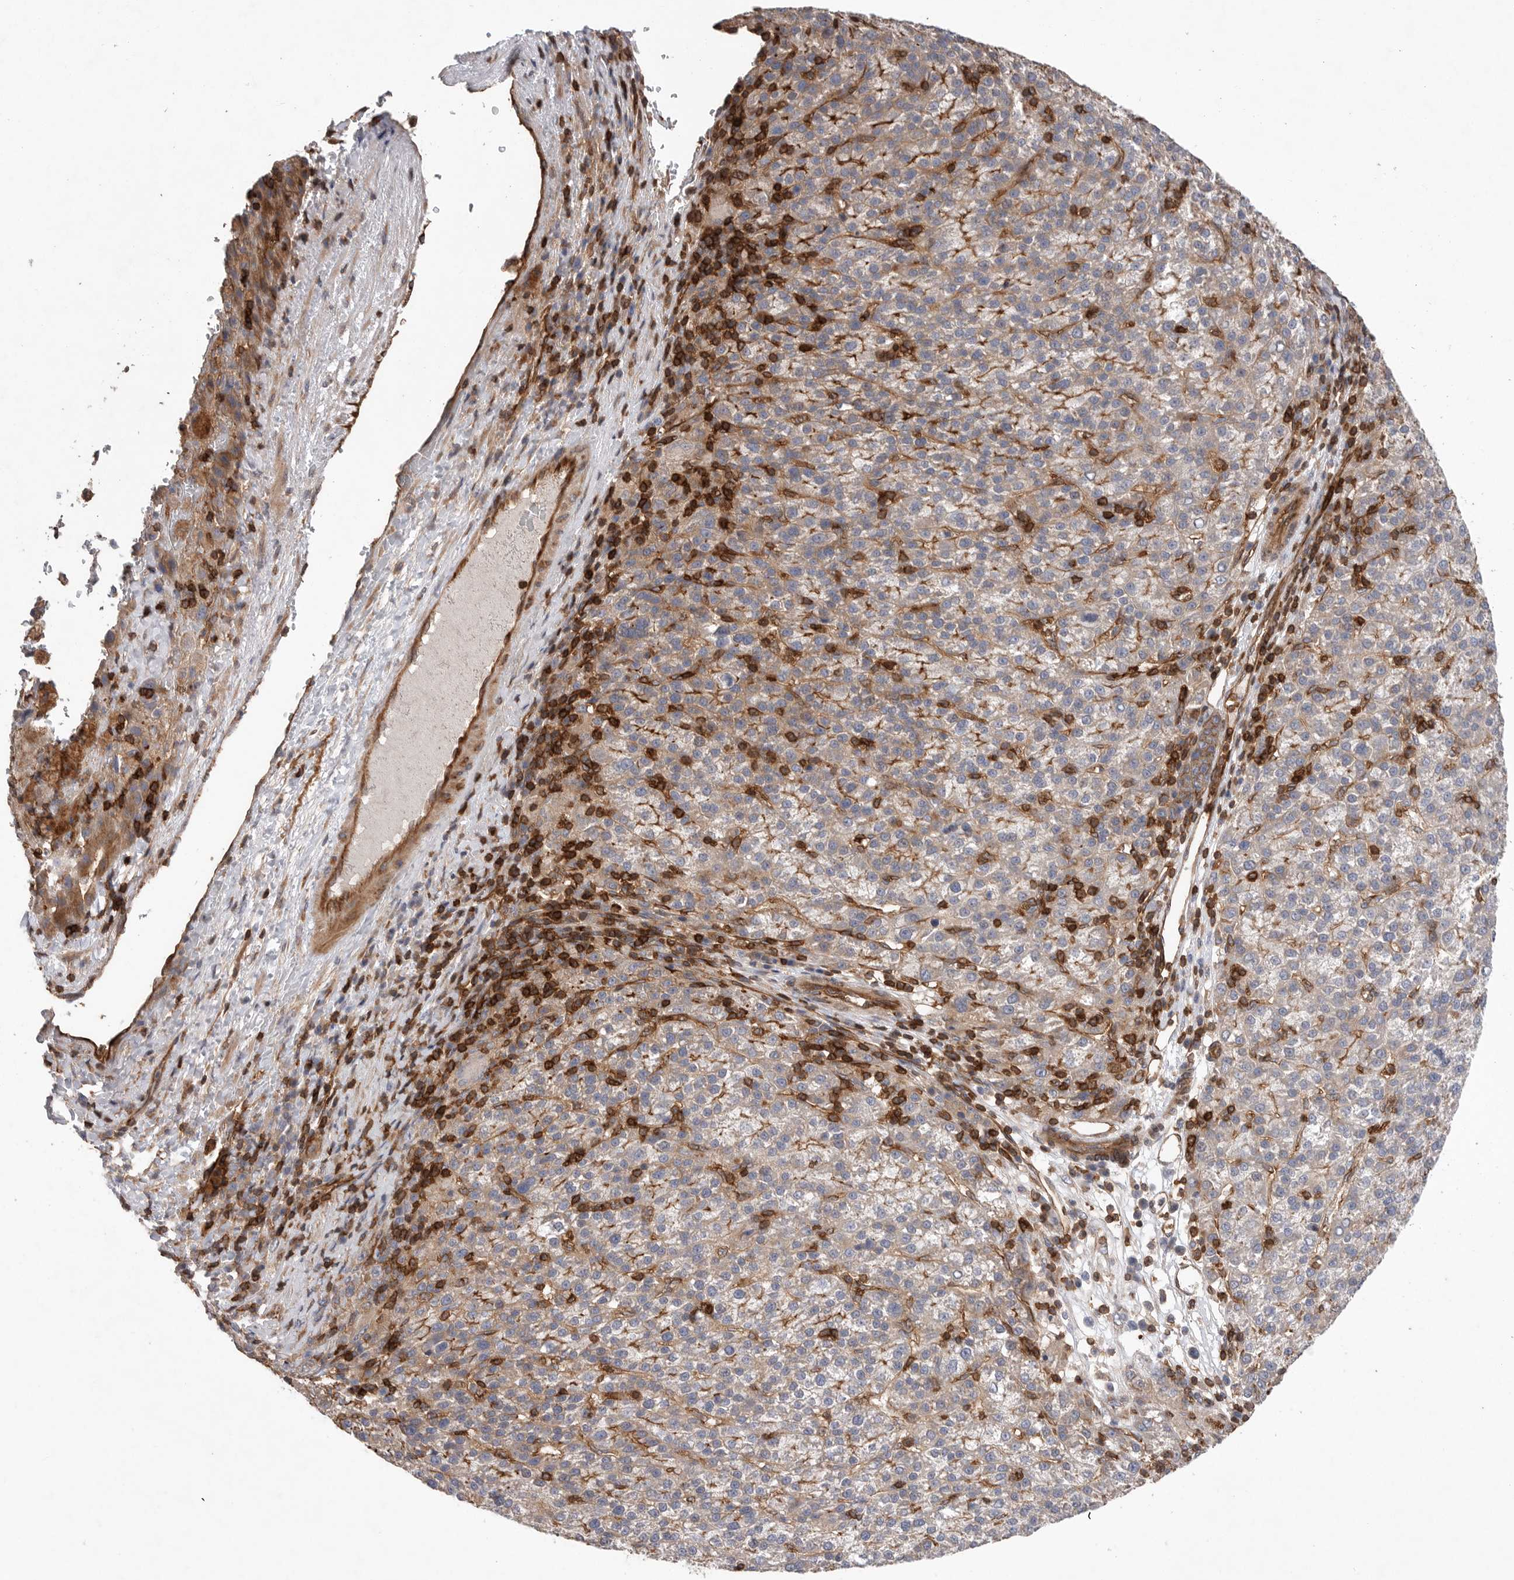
{"staining": {"intensity": "weak", "quantity": "<25%", "location": "cytoplasmic/membranous"}, "tissue": "liver cancer", "cell_type": "Tumor cells", "image_type": "cancer", "snomed": [{"axis": "morphology", "description": "Carcinoma, Hepatocellular, NOS"}, {"axis": "topography", "description": "Liver"}], "caption": "Immunohistochemistry (IHC) histopathology image of liver hepatocellular carcinoma stained for a protein (brown), which reveals no positivity in tumor cells. Nuclei are stained in blue.", "gene": "PRKCH", "patient": {"sex": "female", "age": 58}}